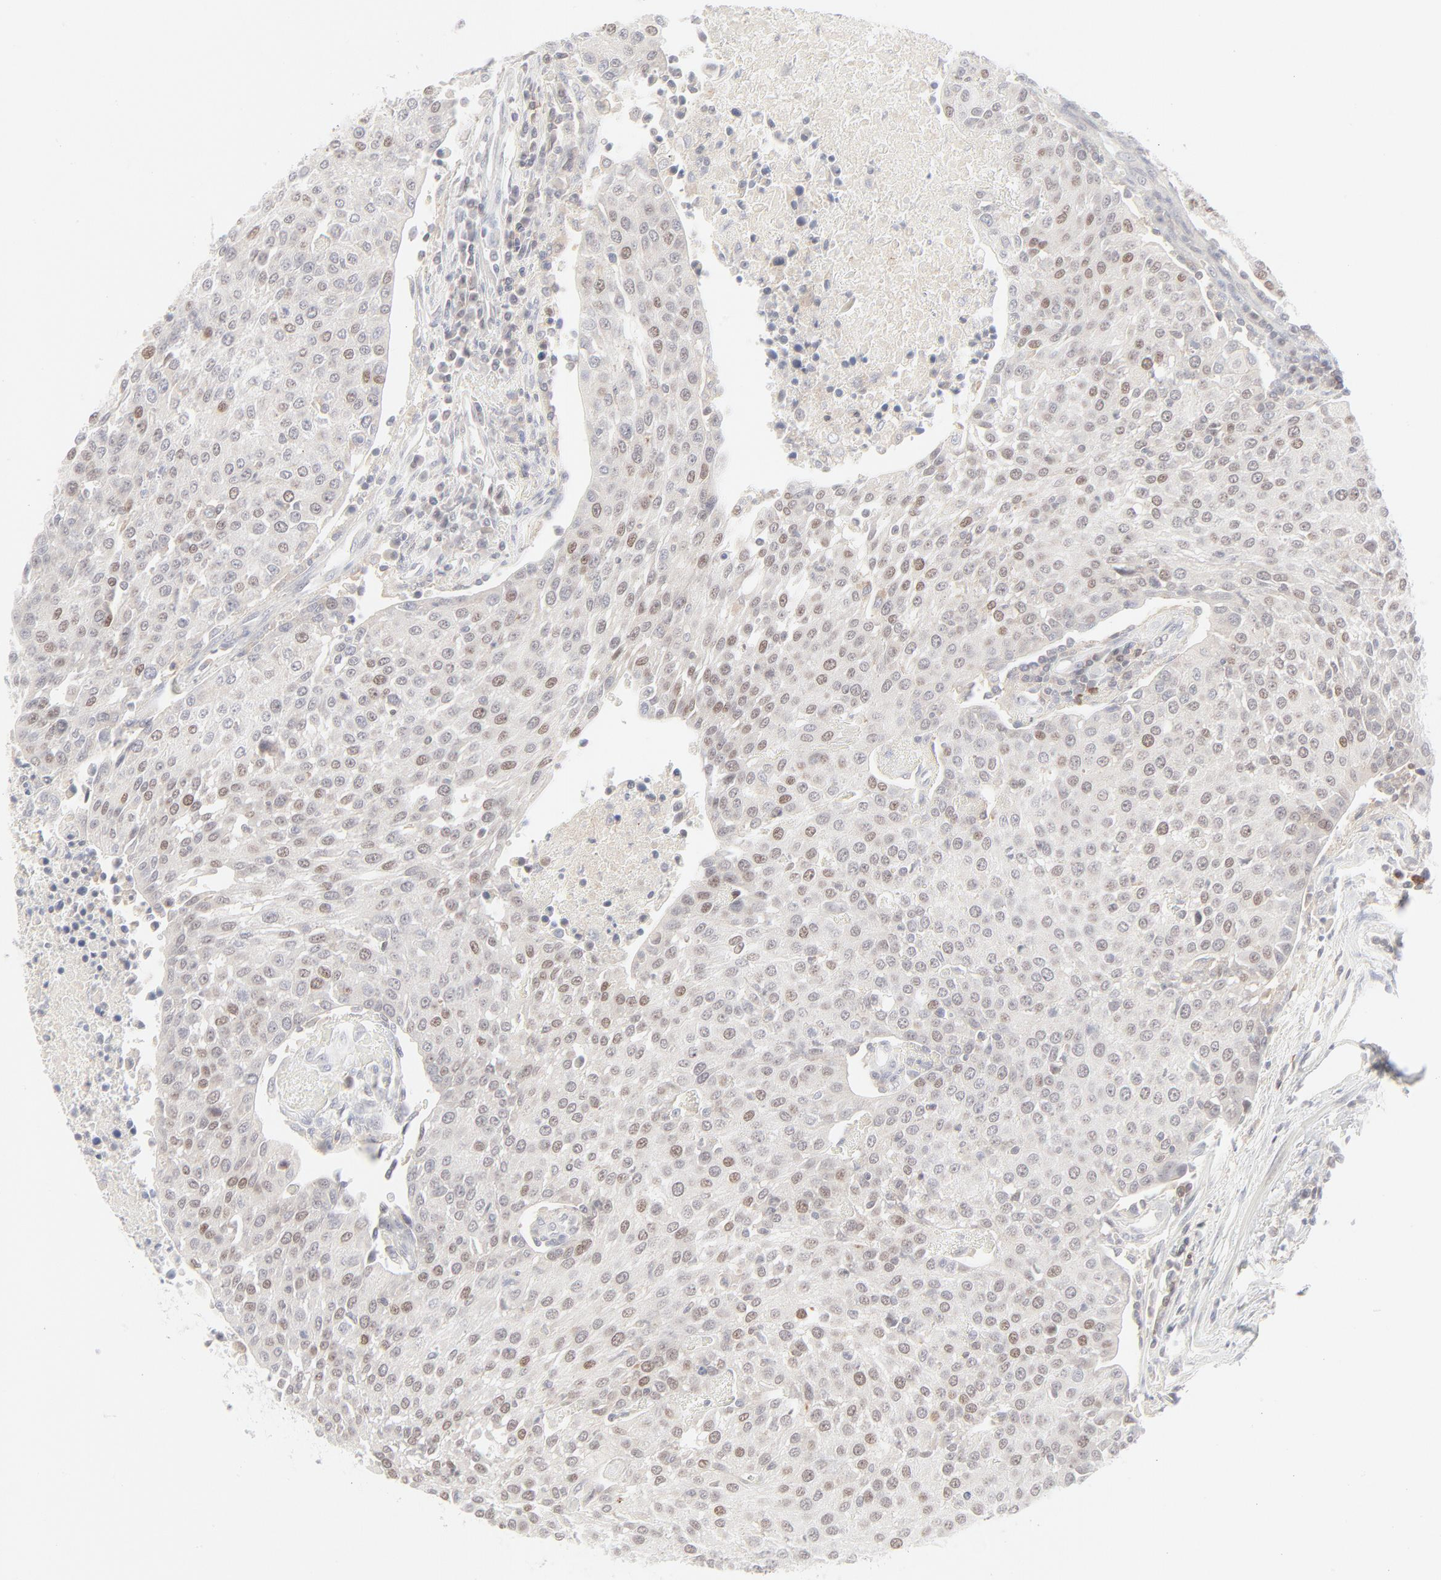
{"staining": {"intensity": "weak", "quantity": "25%-75%", "location": "nuclear"}, "tissue": "urothelial cancer", "cell_type": "Tumor cells", "image_type": "cancer", "snomed": [{"axis": "morphology", "description": "Urothelial carcinoma, High grade"}, {"axis": "topography", "description": "Urinary bladder"}], "caption": "Protein analysis of urothelial carcinoma (high-grade) tissue shows weak nuclear staining in approximately 25%-75% of tumor cells. The protein of interest is stained brown, and the nuclei are stained in blue (DAB (3,3'-diaminobenzidine) IHC with brightfield microscopy, high magnification).", "gene": "PRKCB", "patient": {"sex": "female", "age": 85}}